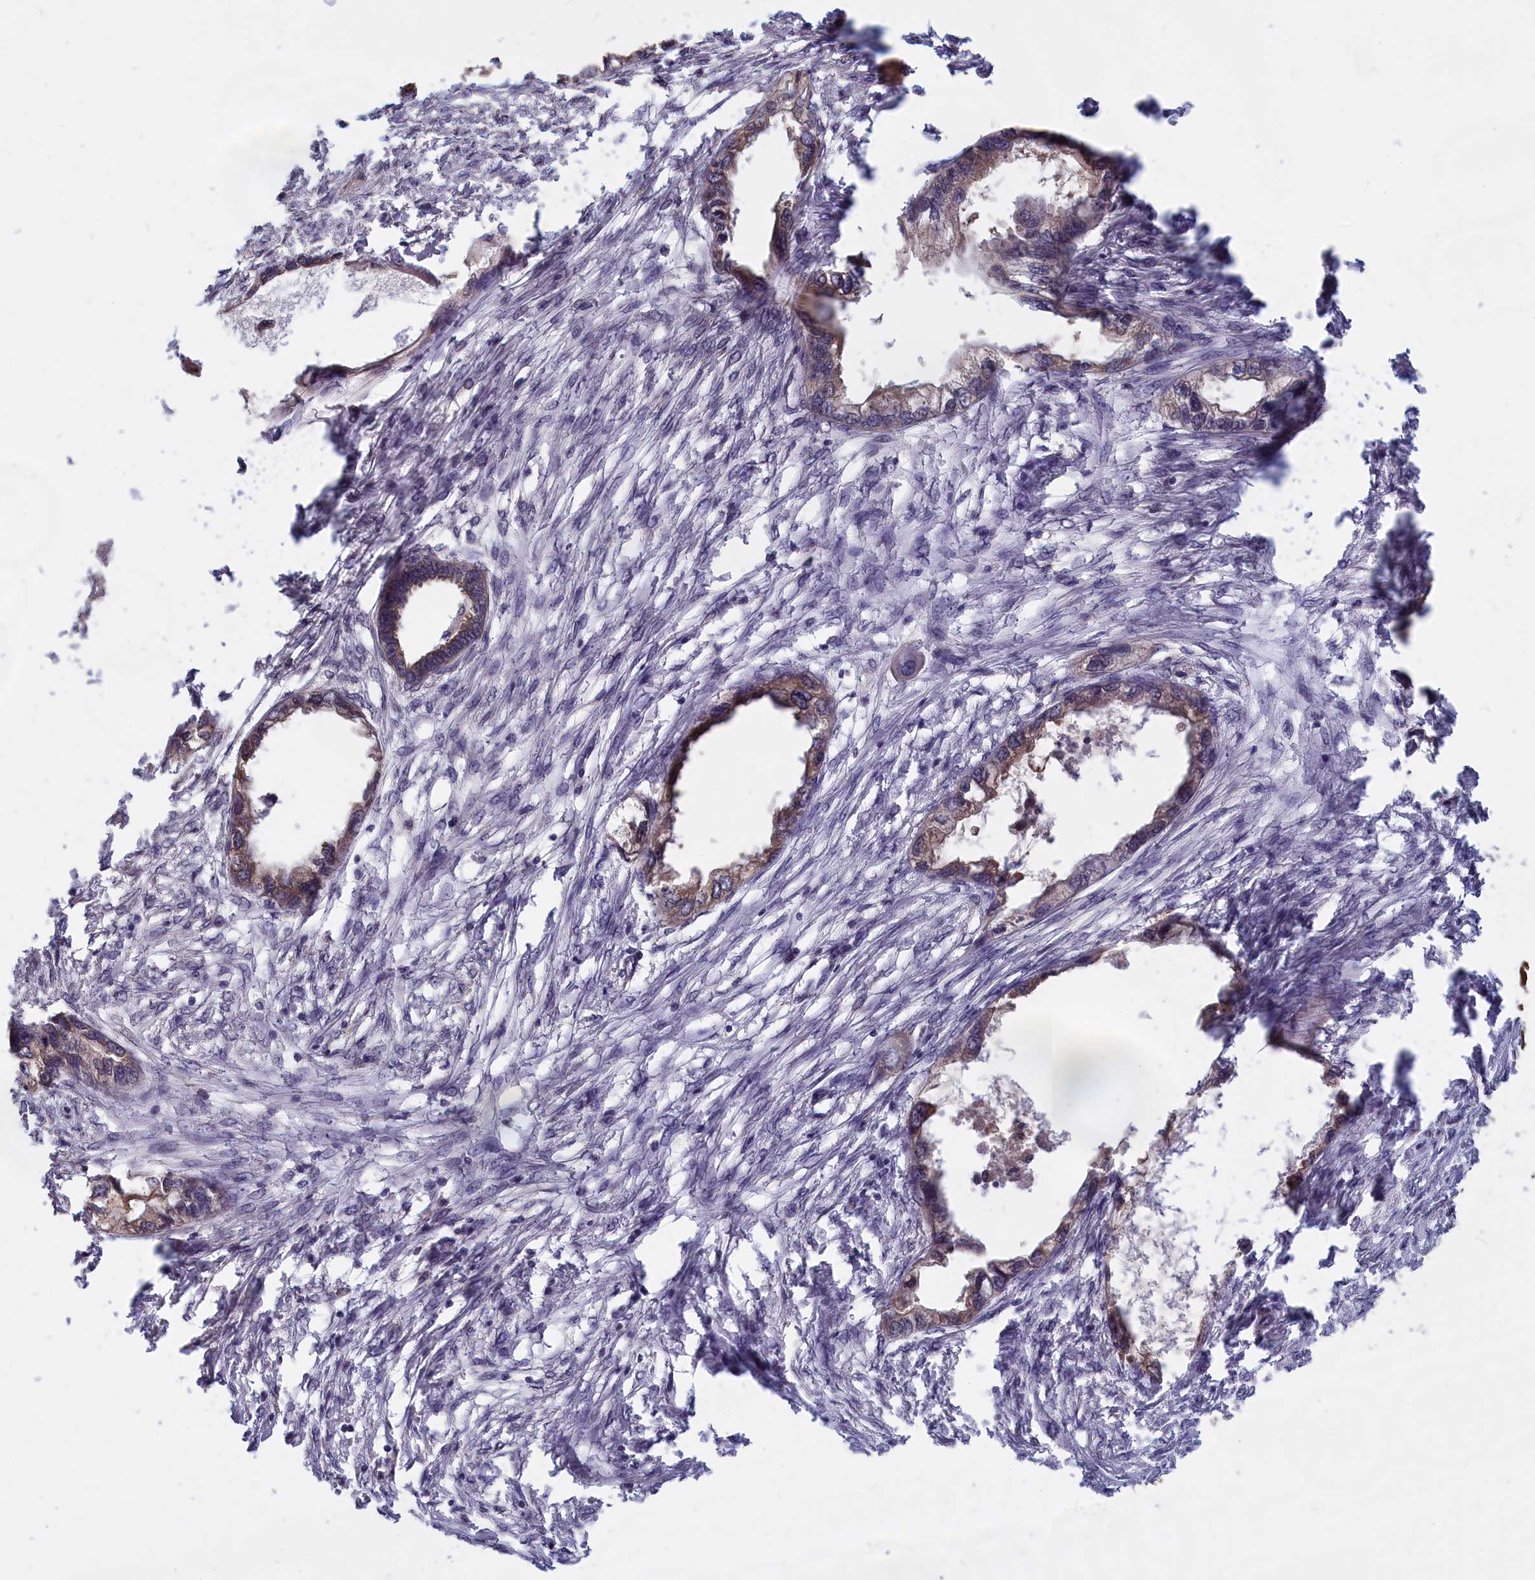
{"staining": {"intensity": "moderate", "quantity": "25%-75%", "location": "cytoplasmic/membranous"}, "tissue": "endometrial cancer", "cell_type": "Tumor cells", "image_type": "cancer", "snomed": [{"axis": "morphology", "description": "Adenocarcinoma, NOS"}, {"axis": "morphology", "description": "Adenocarcinoma, metastatic, NOS"}, {"axis": "topography", "description": "Adipose tissue"}, {"axis": "topography", "description": "Endometrium"}], "caption": "Adenocarcinoma (endometrial) stained with a brown dye reveals moderate cytoplasmic/membranous positive positivity in about 25%-75% of tumor cells.", "gene": "ABCC8", "patient": {"sex": "female", "age": 67}}